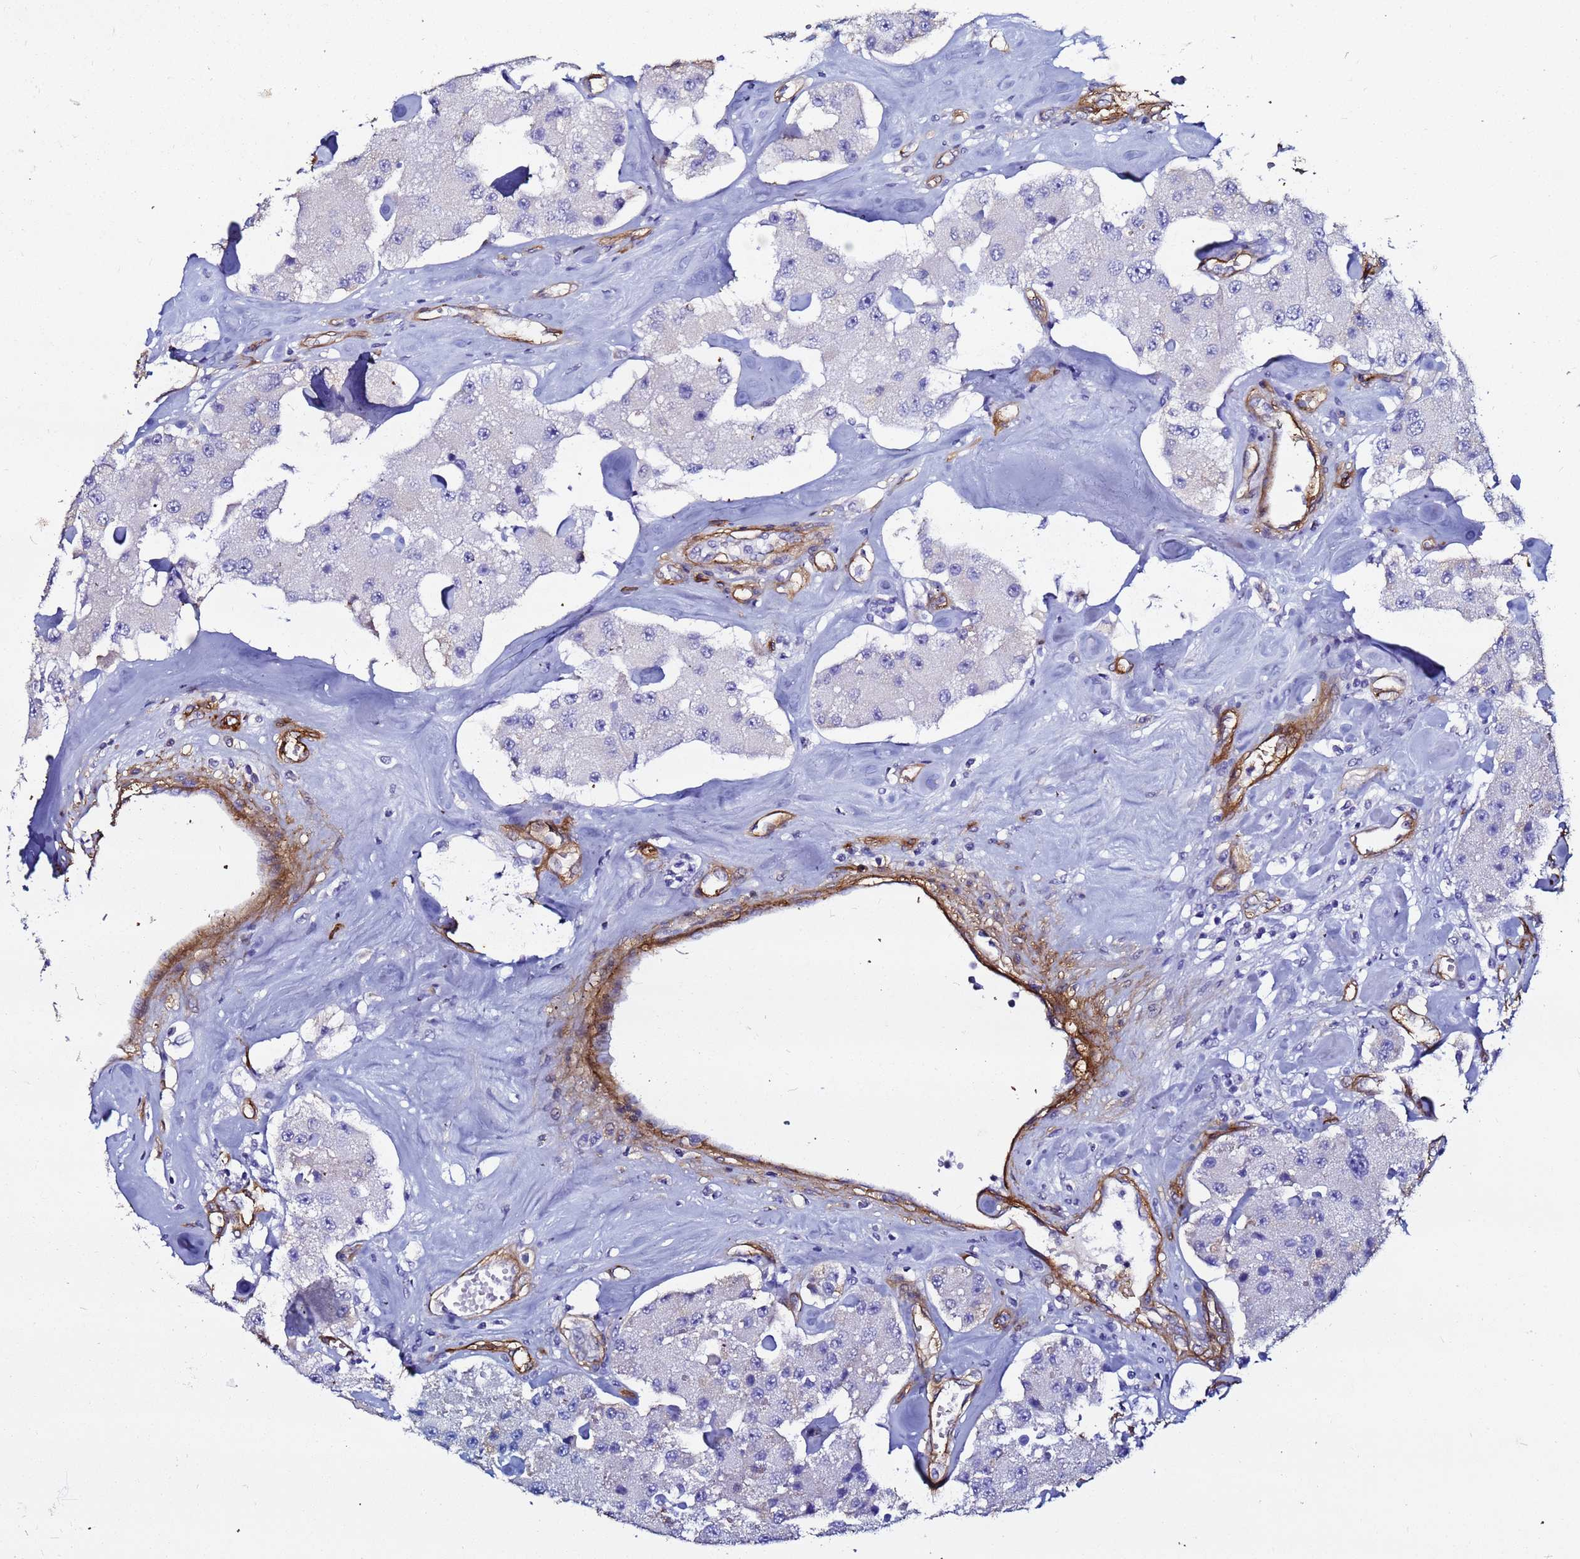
{"staining": {"intensity": "negative", "quantity": "none", "location": "none"}, "tissue": "carcinoid", "cell_type": "Tumor cells", "image_type": "cancer", "snomed": [{"axis": "morphology", "description": "Carcinoid, malignant, NOS"}, {"axis": "topography", "description": "Pancreas"}], "caption": "Carcinoid (malignant) was stained to show a protein in brown. There is no significant staining in tumor cells.", "gene": "DEFB104A", "patient": {"sex": "male", "age": 41}}